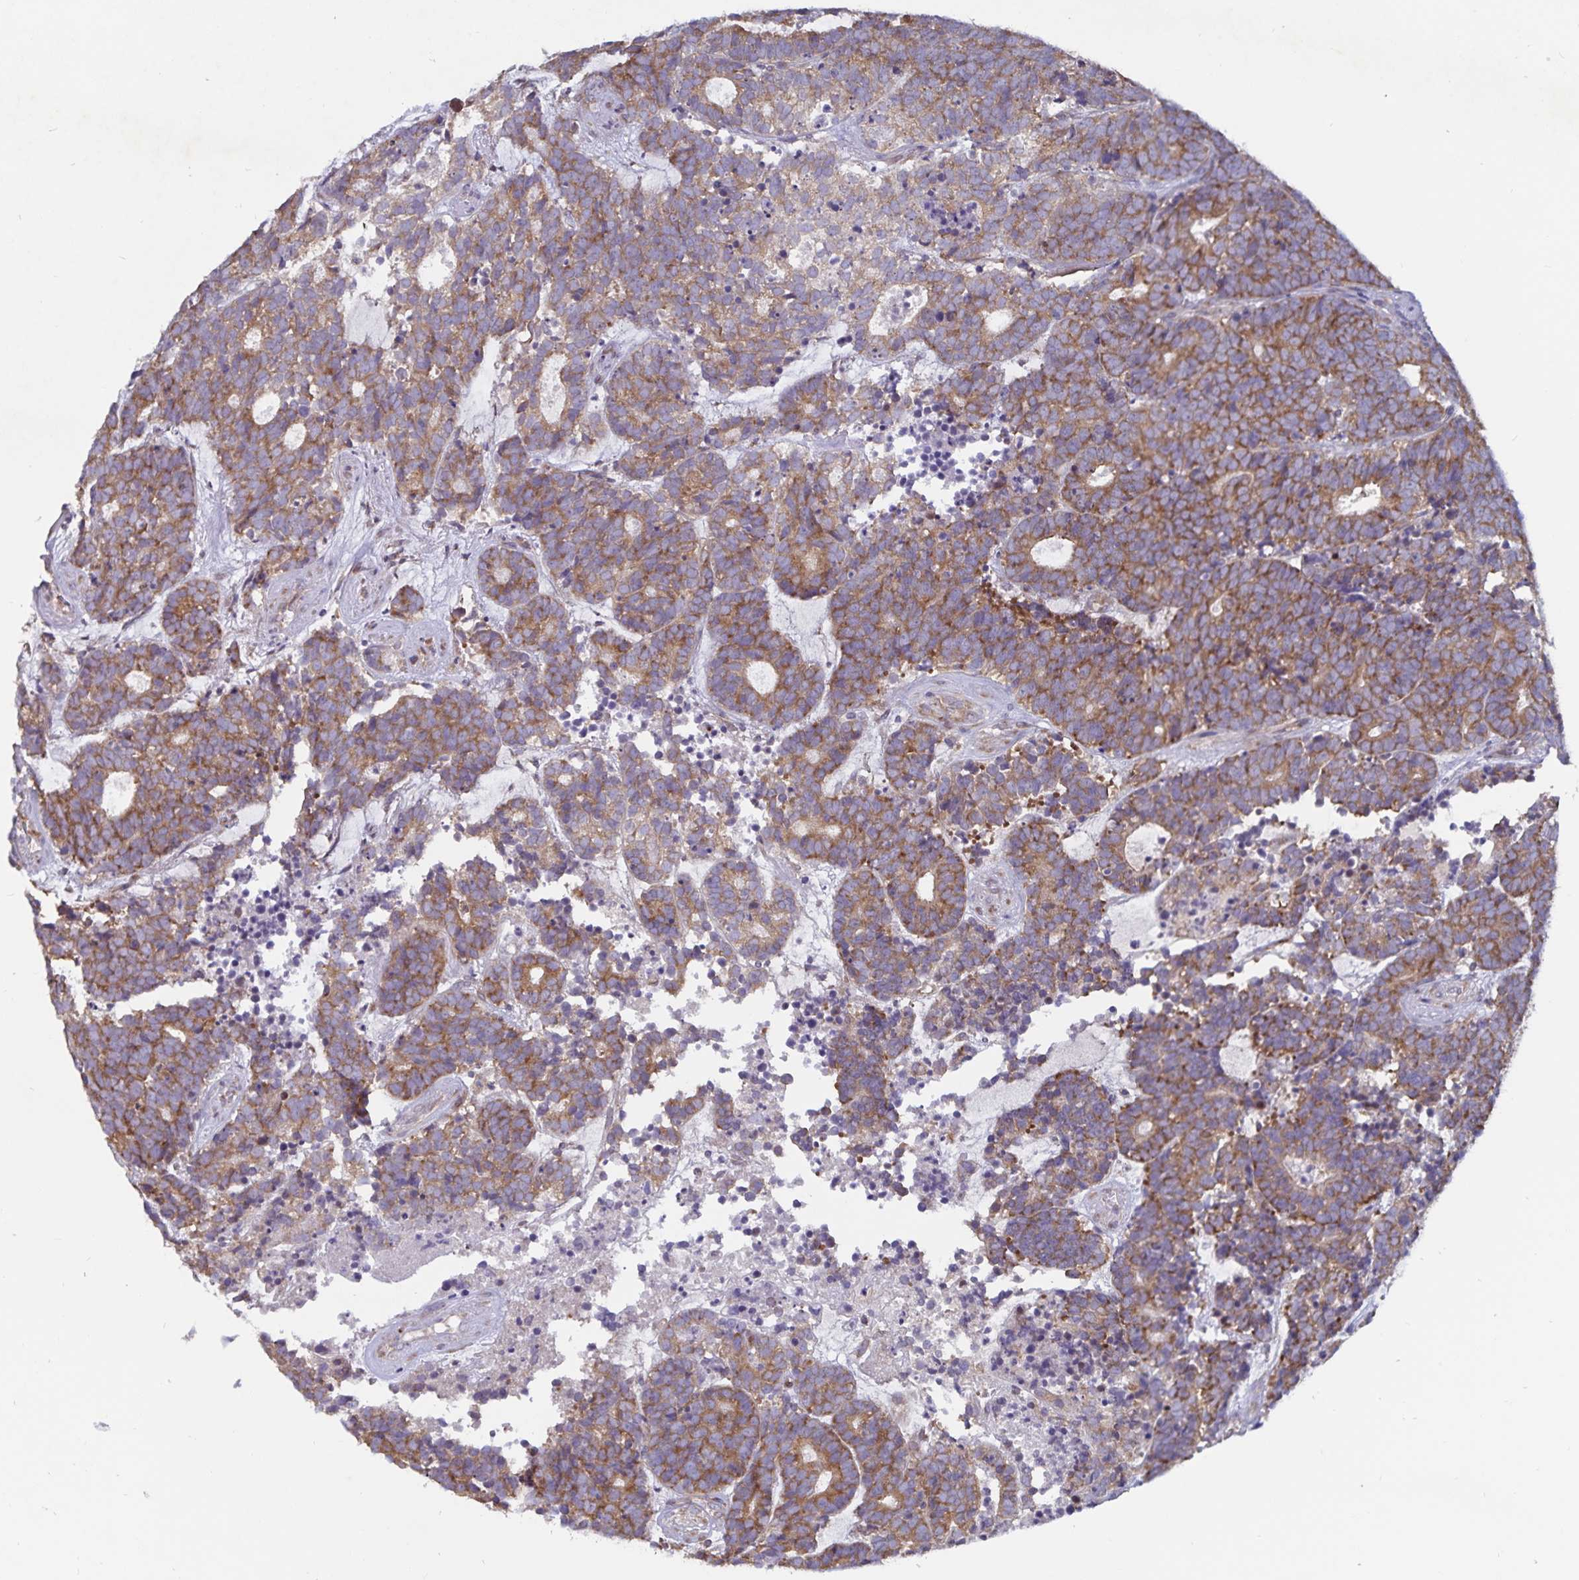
{"staining": {"intensity": "moderate", "quantity": ">75%", "location": "cytoplasmic/membranous"}, "tissue": "head and neck cancer", "cell_type": "Tumor cells", "image_type": "cancer", "snomed": [{"axis": "morphology", "description": "Adenocarcinoma, NOS"}, {"axis": "topography", "description": "Head-Neck"}], "caption": "An immunohistochemistry (IHC) histopathology image of tumor tissue is shown. Protein staining in brown shows moderate cytoplasmic/membranous positivity in head and neck adenocarcinoma within tumor cells. (DAB = brown stain, brightfield microscopy at high magnification).", "gene": "FAM120A", "patient": {"sex": "female", "age": 81}}